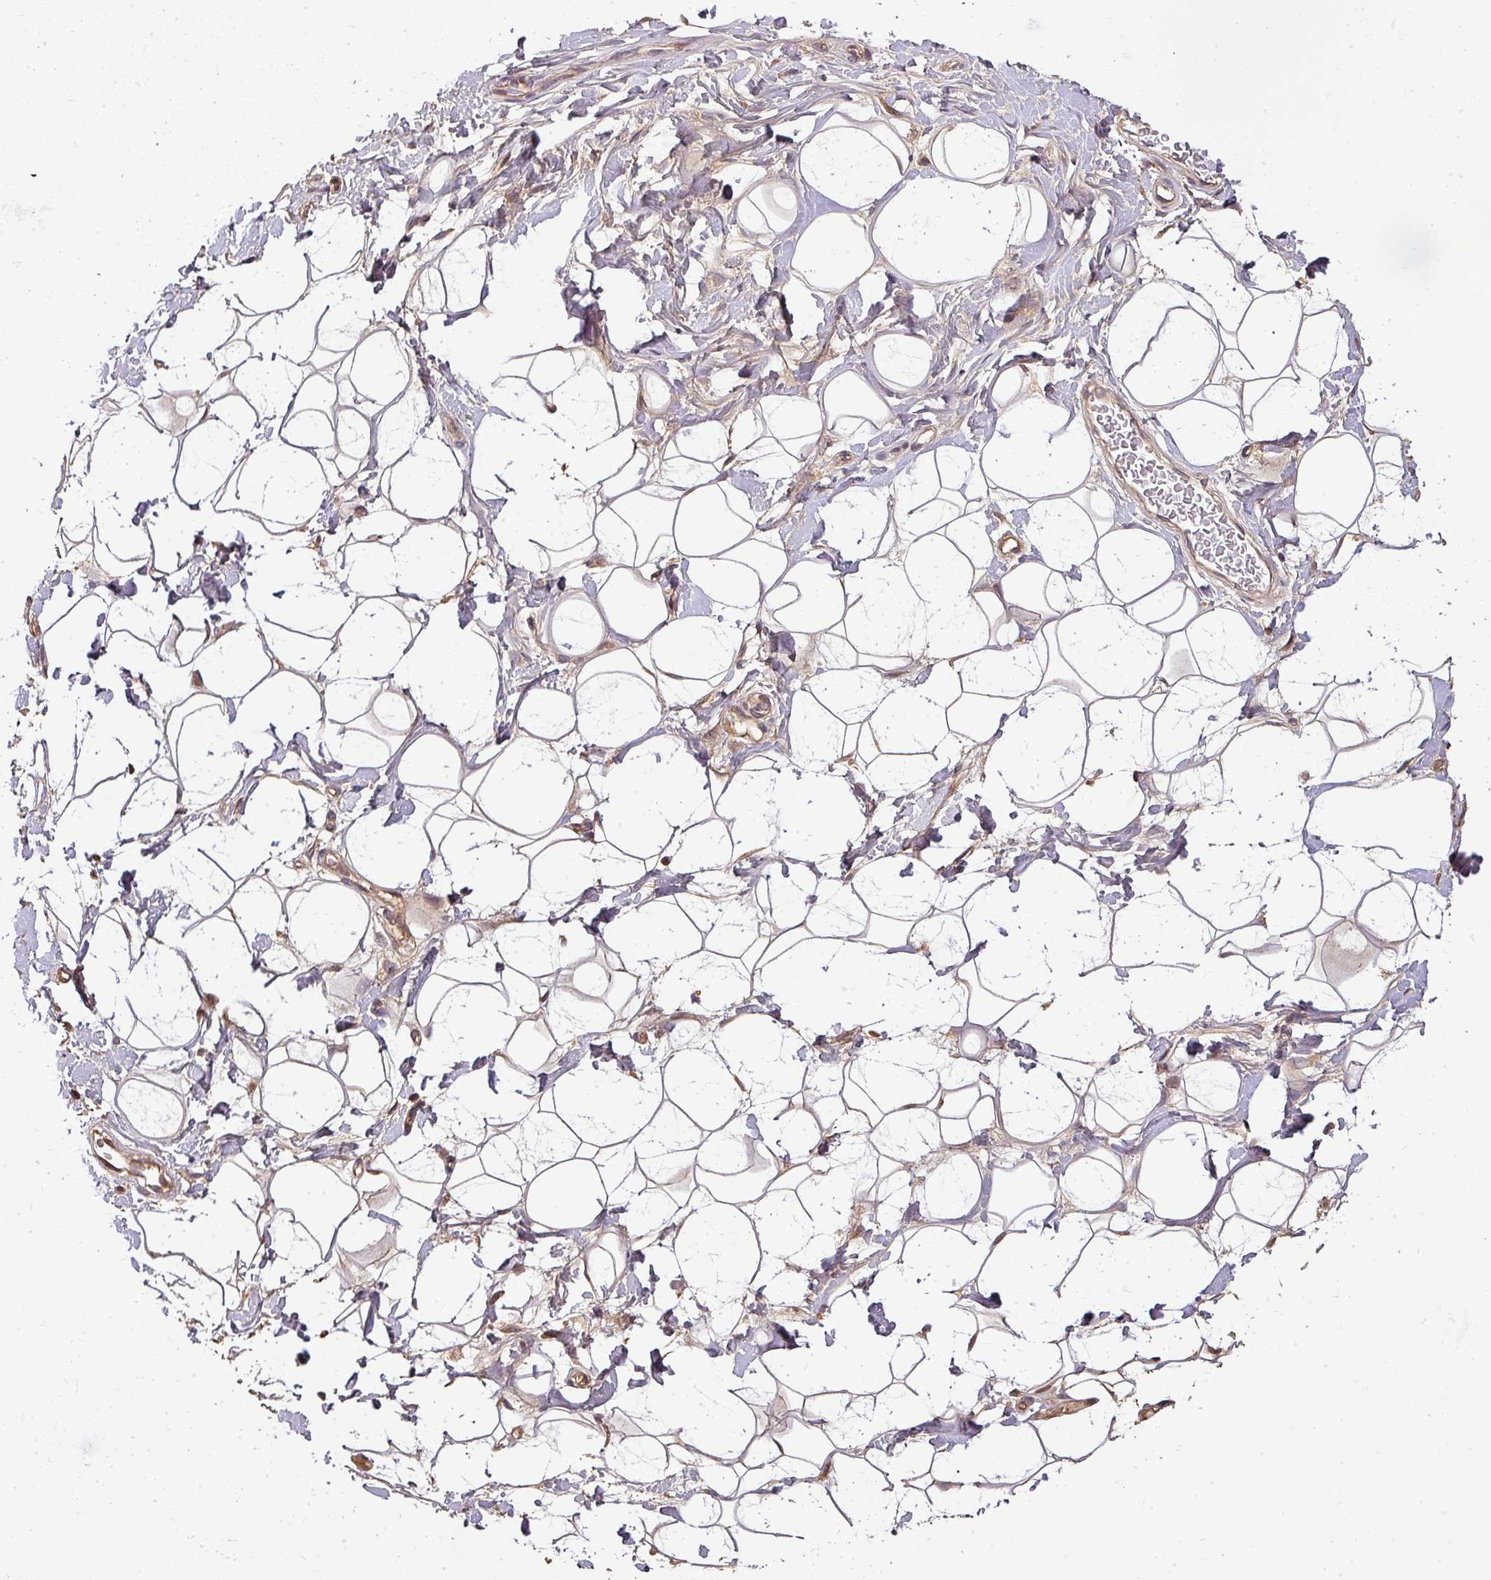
{"staining": {"intensity": "weak", "quantity": ">75%", "location": "cytoplasmic/membranous"}, "tissue": "adipose tissue", "cell_type": "Adipocytes", "image_type": "normal", "snomed": [{"axis": "morphology", "description": "Normal tissue, NOS"}, {"axis": "topography", "description": "Breast"}], "caption": "High-power microscopy captured an immunohistochemistry (IHC) photomicrograph of benign adipose tissue, revealing weak cytoplasmic/membranous expression in approximately >75% of adipocytes. (brown staining indicates protein expression, while blue staining denotes nuclei).", "gene": "BPIFB3", "patient": {"sex": "female", "age": 26}}